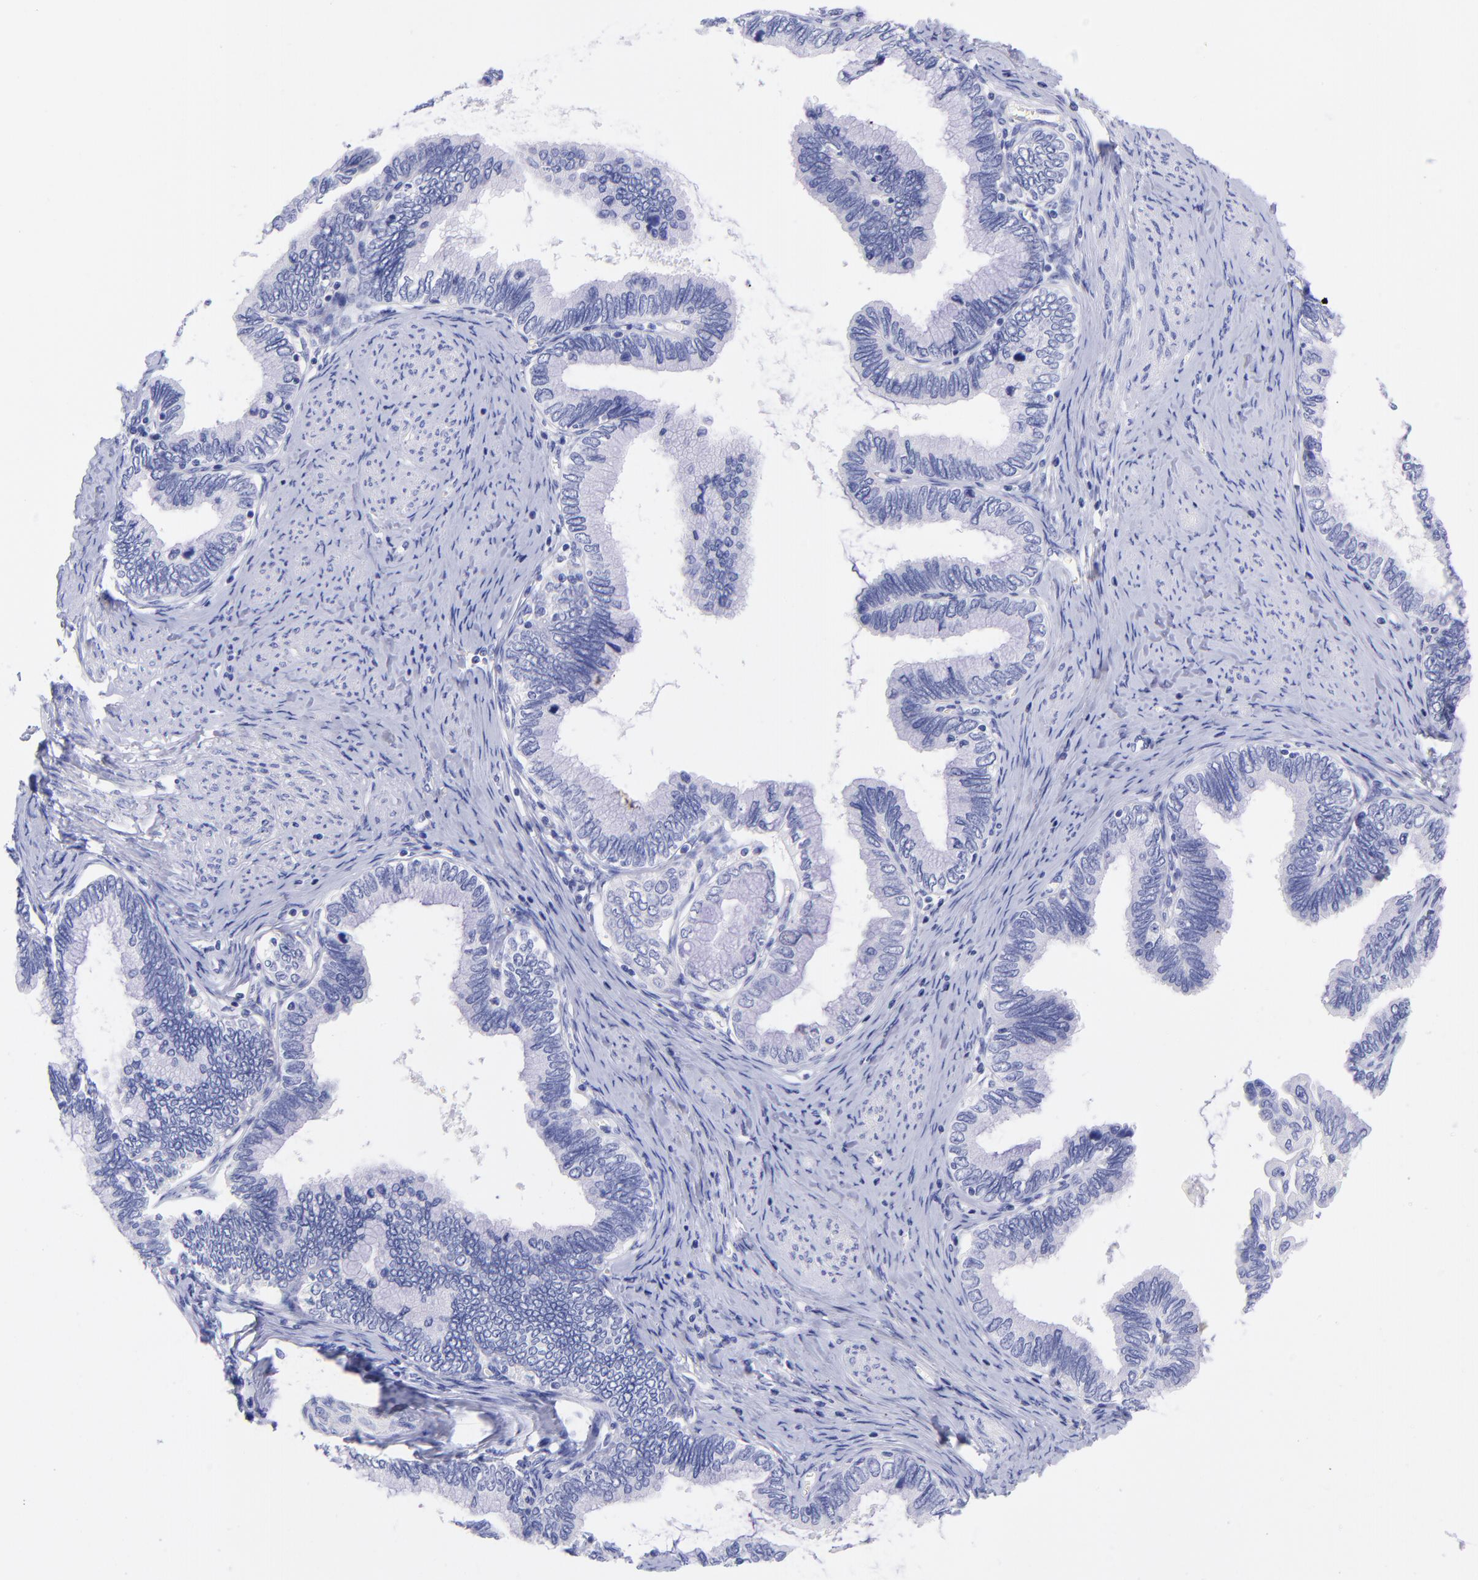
{"staining": {"intensity": "negative", "quantity": "none", "location": "none"}, "tissue": "cervical cancer", "cell_type": "Tumor cells", "image_type": "cancer", "snomed": [{"axis": "morphology", "description": "Adenocarcinoma, NOS"}, {"axis": "topography", "description": "Cervix"}], "caption": "Cervical cancer (adenocarcinoma) was stained to show a protein in brown. There is no significant staining in tumor cells. The staining was performed using DAB to visualize the protein expression in brown, while the nuclei were stained in blue with hematoxylin (Magnification: 20x).", "gene": "RAB3B", "patient": {"sex": "female", "age": 49}}